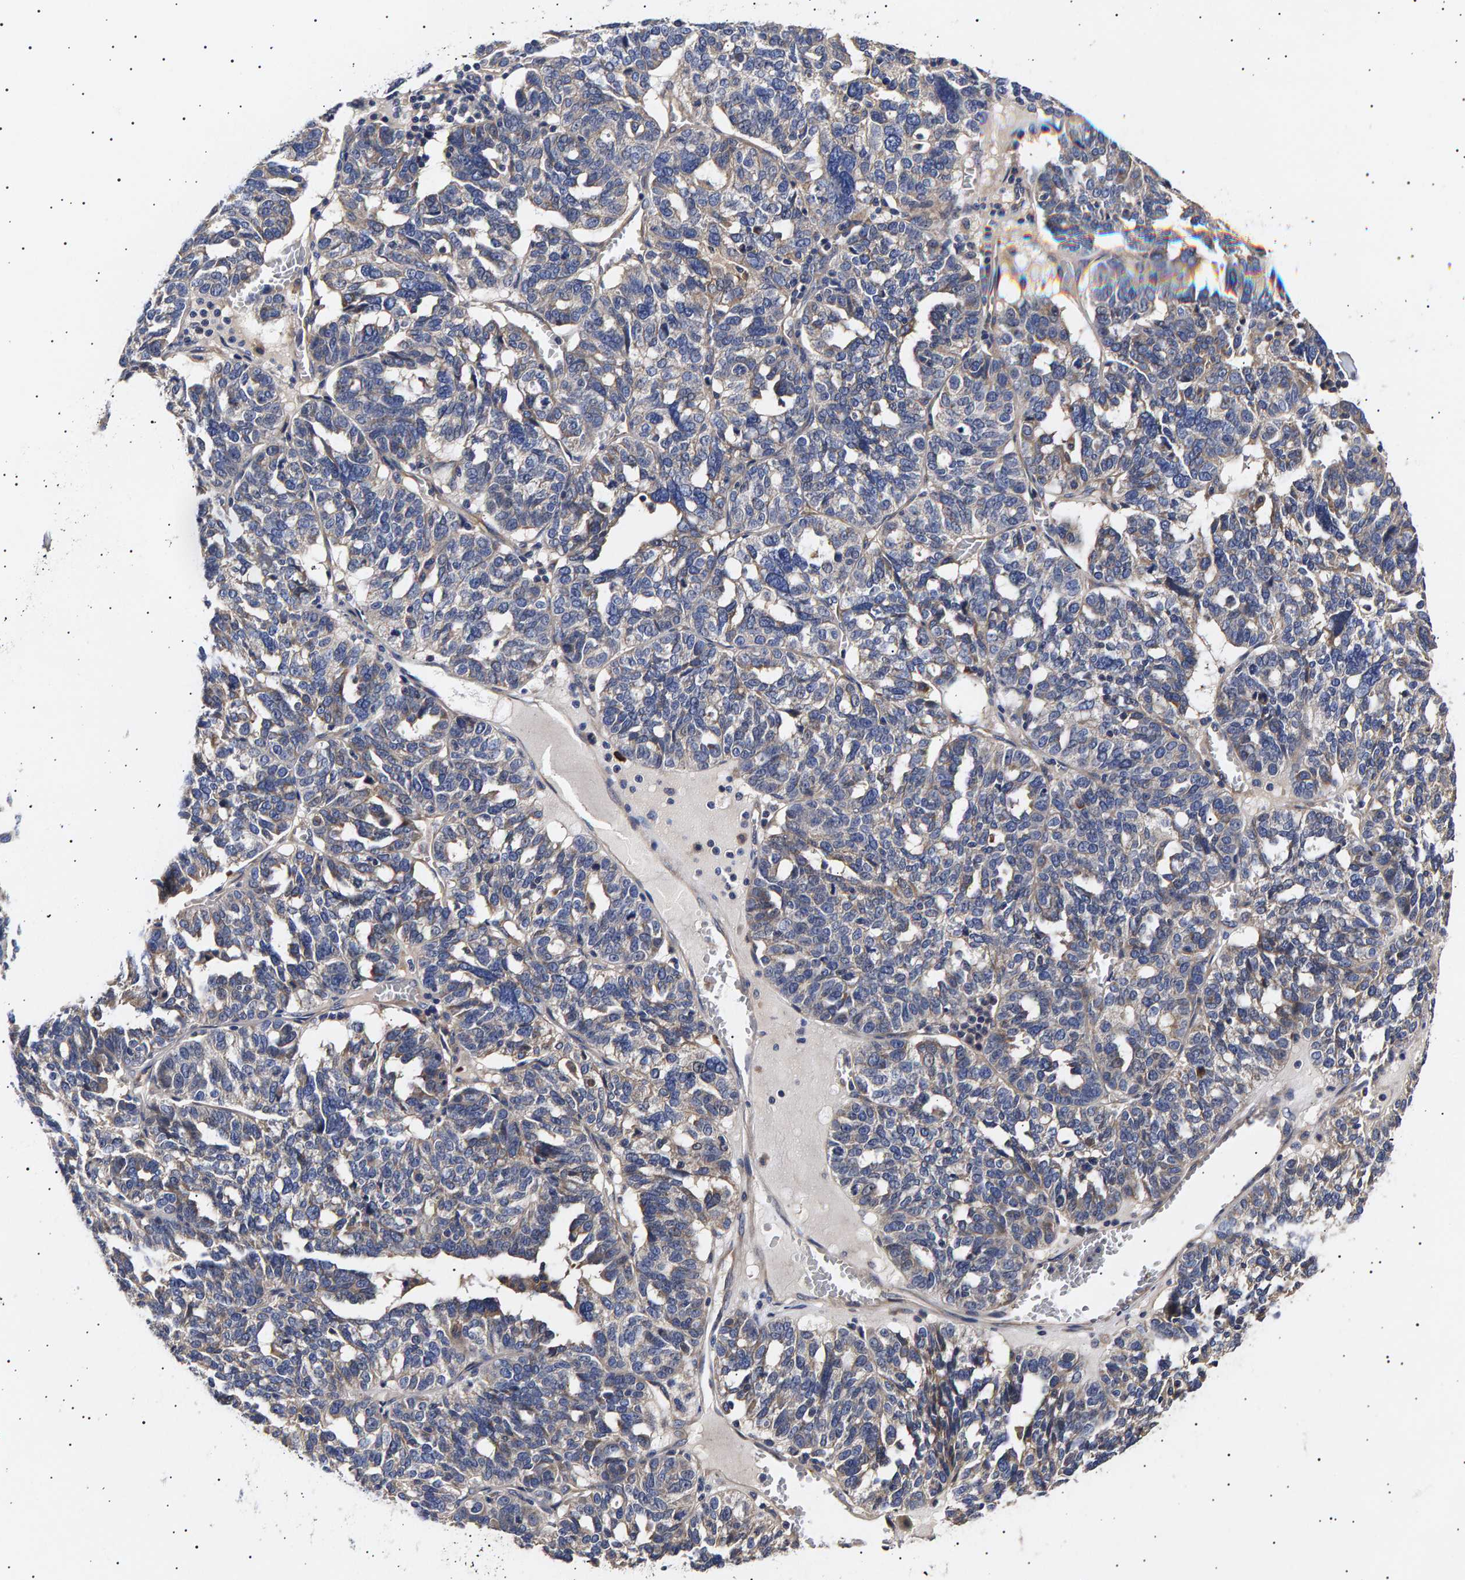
{"staining": {"intensity": "weak", "quantity": "<25%", "location": "cytoplasmic/membranous"}, "tissue": "ovarian cancer", "cell_type": "Tumor cells", "image_type": "cancer", "snomed": [{"axis": "morphology", "description": "Cystadenocarcinoma, serous, NOS"}, {"axis": "topography", "description": "Ovary"}], "caption": "The photomicrograph exhibits no staining of tumor cells in ovarian cancer. Brightfield microscopy of immunohistochemistry stained with DAB (brown) and hematoxylin (blue), captured at high magnification.", "gene": "ANKRD40", "patient": {"sex": "female", "age": 59}}